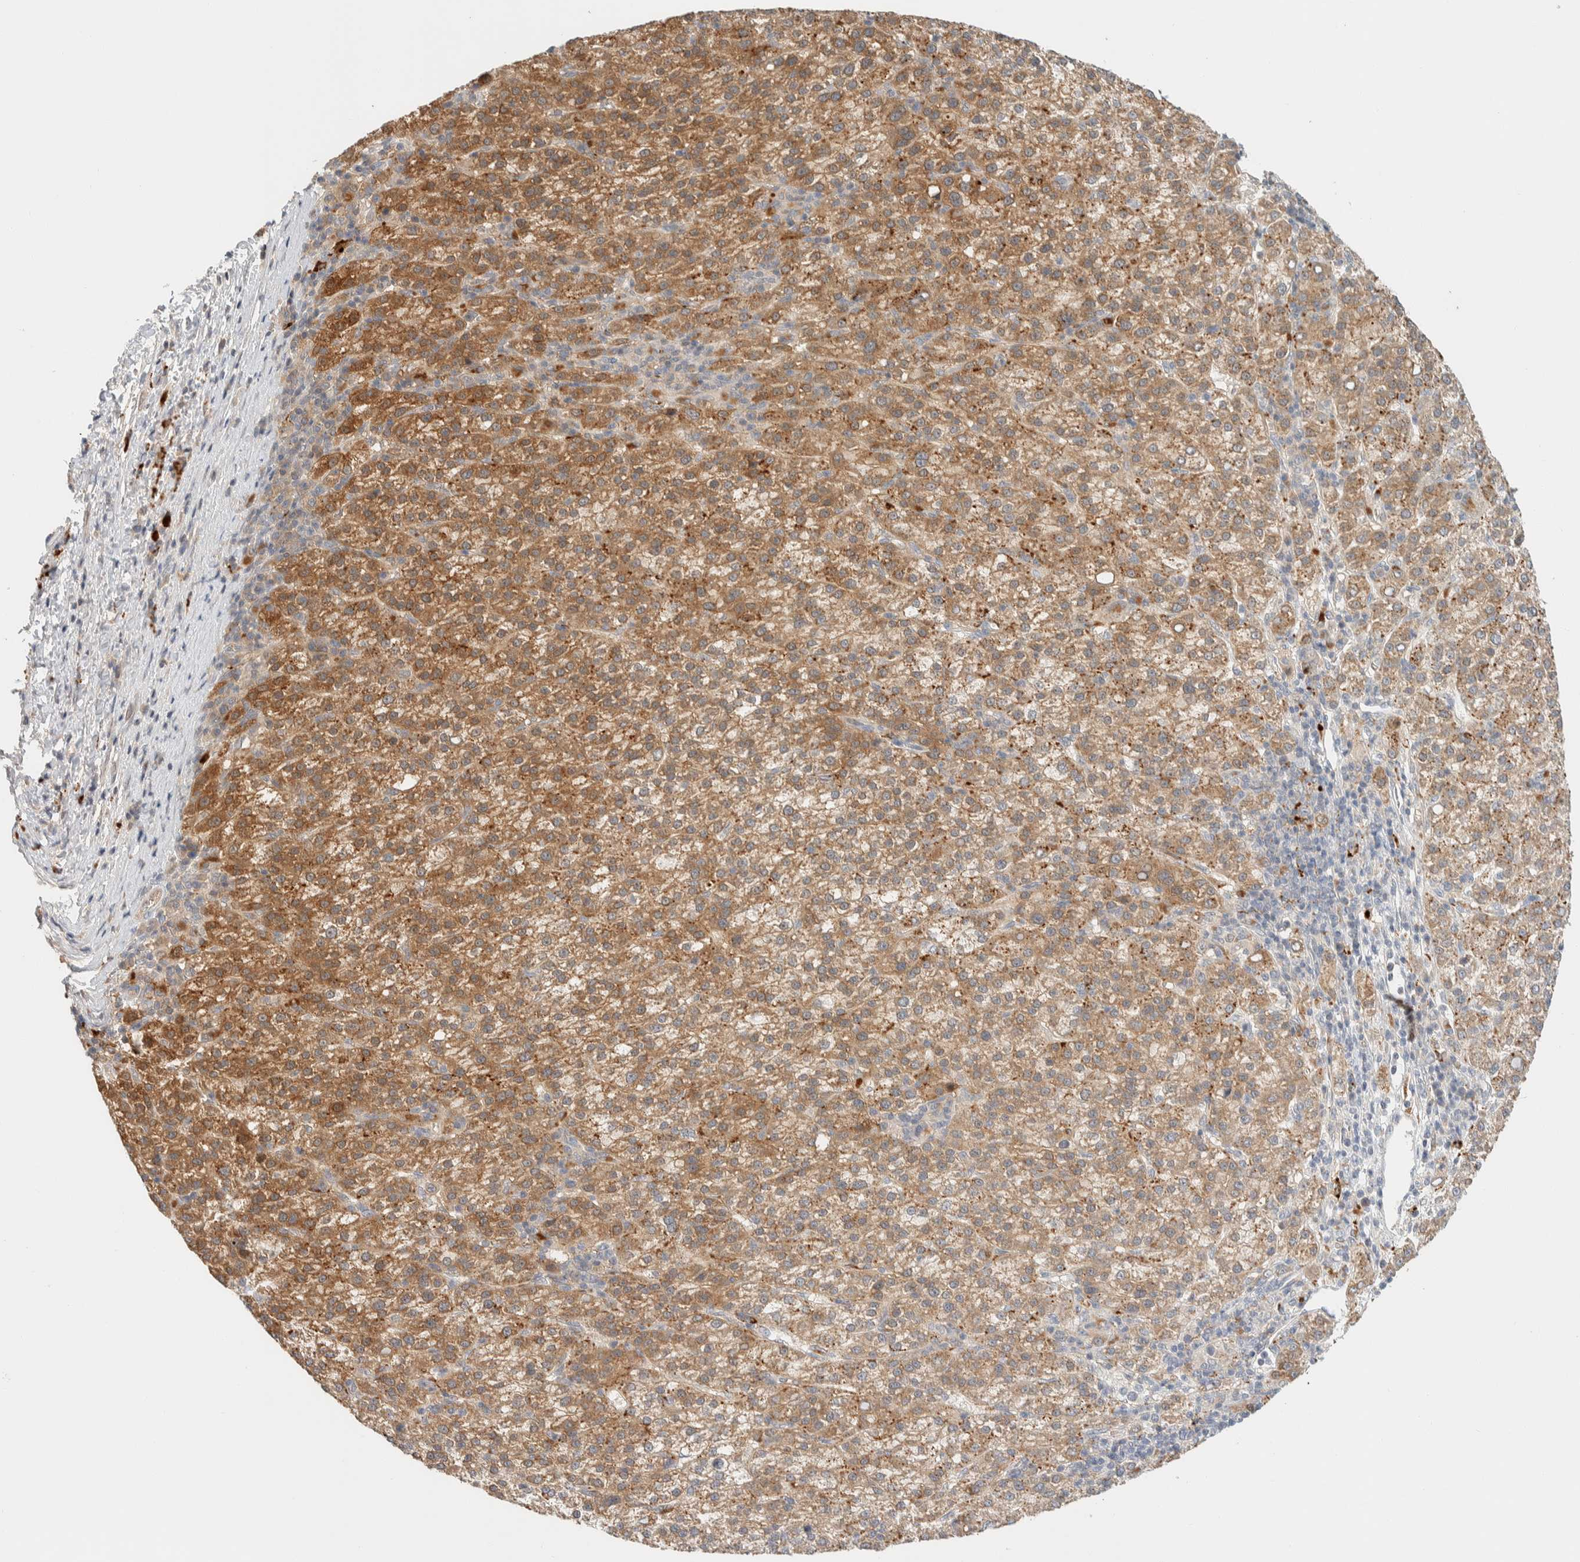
{"staining": {"intensity": "moderate", "quantity": ">75%", "location": "cytoplasmic/membranous"}, "tissue": "liver cancer", "cell_type": "Tumor cells", "image_type": "cancer", "snomed": [{"axis": "morphology", "description": "Carcinoma, Hepatocellular, NOS"}, {"axis": "topography", "description": "Liver"}], "caption": "IHC micrograph of neoplastic tissue: hepatocellular carcinoma (liver) stained using IHC demonstrates medium levels of moderate protein expression localized specifically in the cytoplasmic/membranous of tumor cells, appearing as a cytoplasmic/membranous brown color.", "gene": "GCLM", "patient": {"sex": "female", "age": 58}}